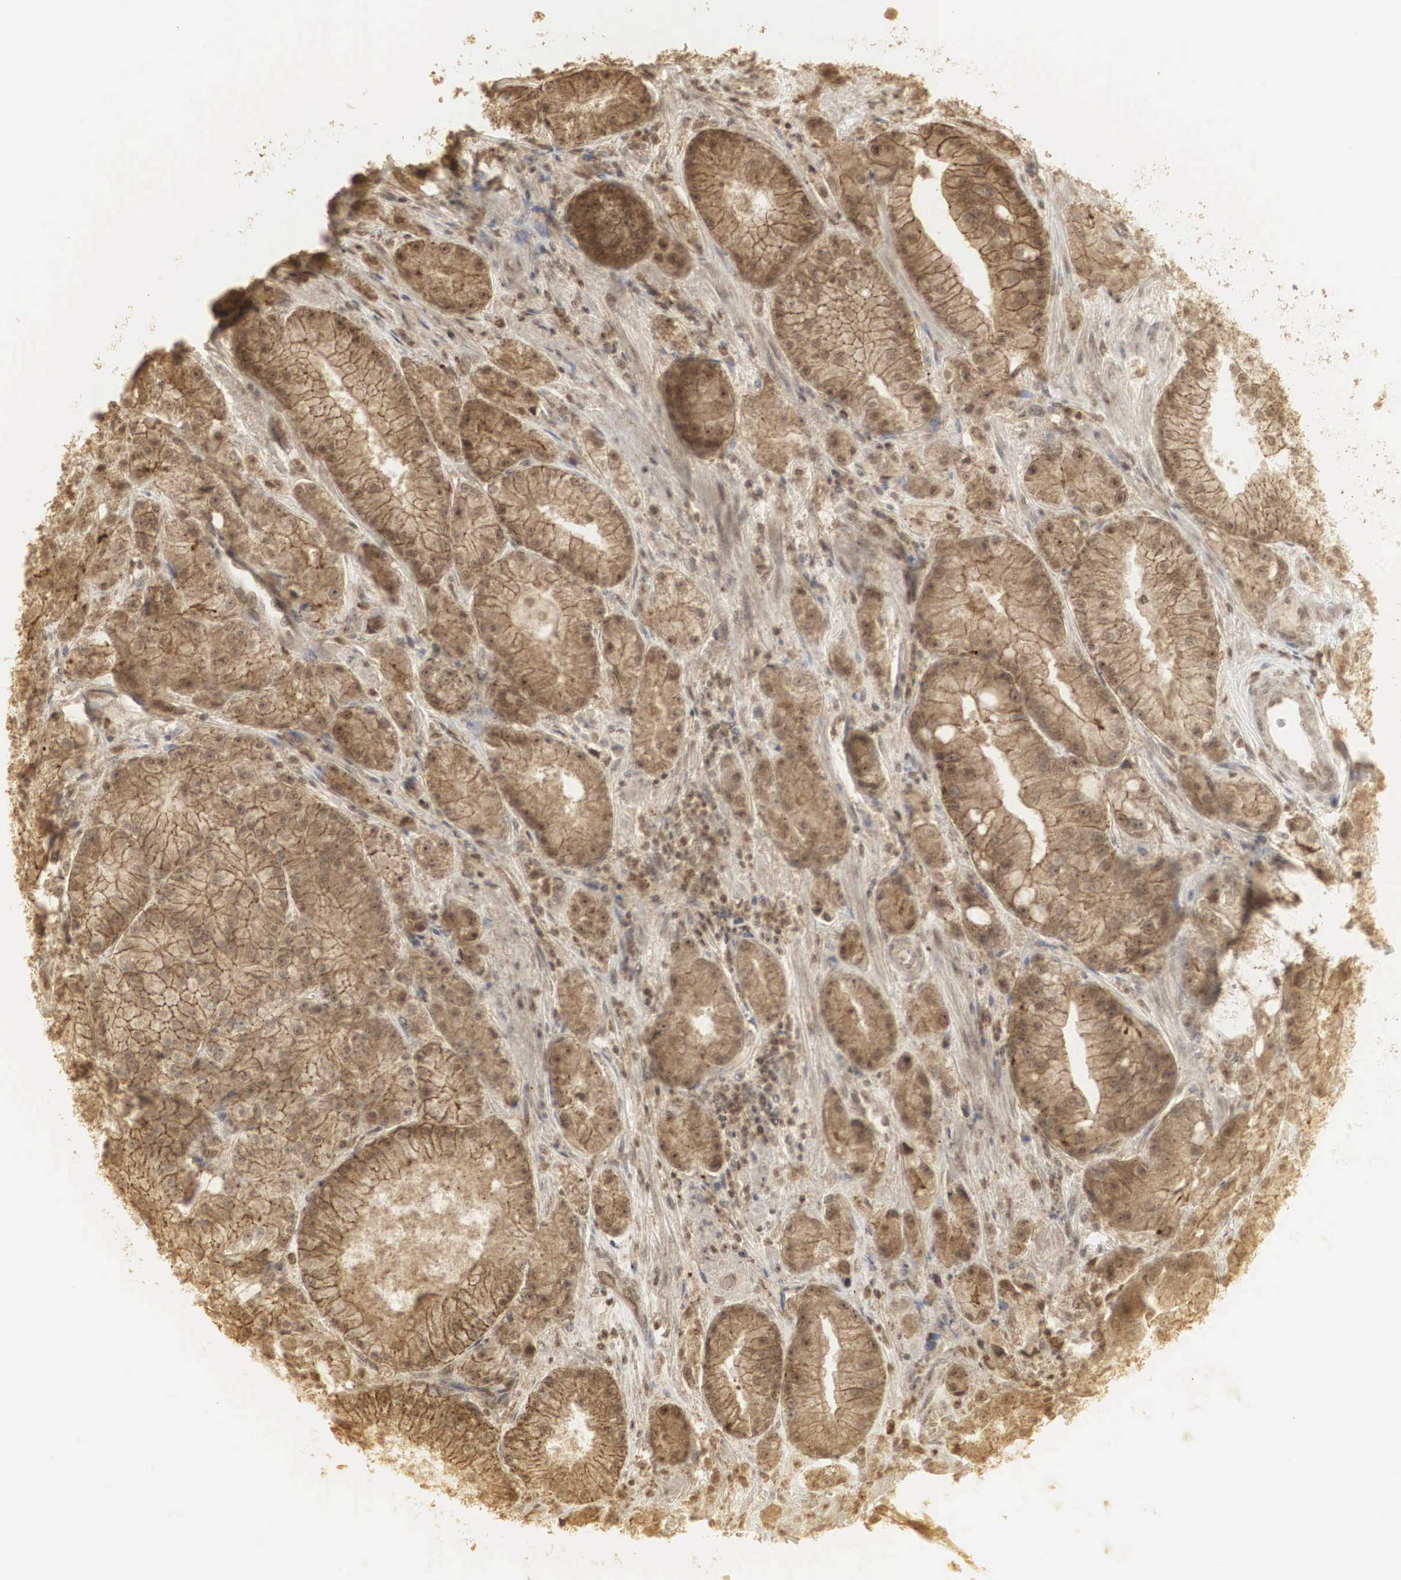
{"staining": {"intensity": "strong", "quantity": ">75%", "location": "cytoplasmic/membranous,nuclear"}, "tissue": "prostate cancer", "cell_type": "Tumor cells", "image_type": "cancer", "snomed": [{"axis": "morphology", "description": "Adenocarcinoma, Medium grade"}, {"axis": "topography", "description": "Prostate"}], "caption": "DAB (3,3'-diaminobenzidine) immunohistochemical staining of medium-grade adenocarcinoma (prostate) shows strong cytoplasmic/membranous and nuclear protein staining in about >75% of tumor cells.", "gene": "RNF113A", "patient": {"sex": "male", "age": 72}}